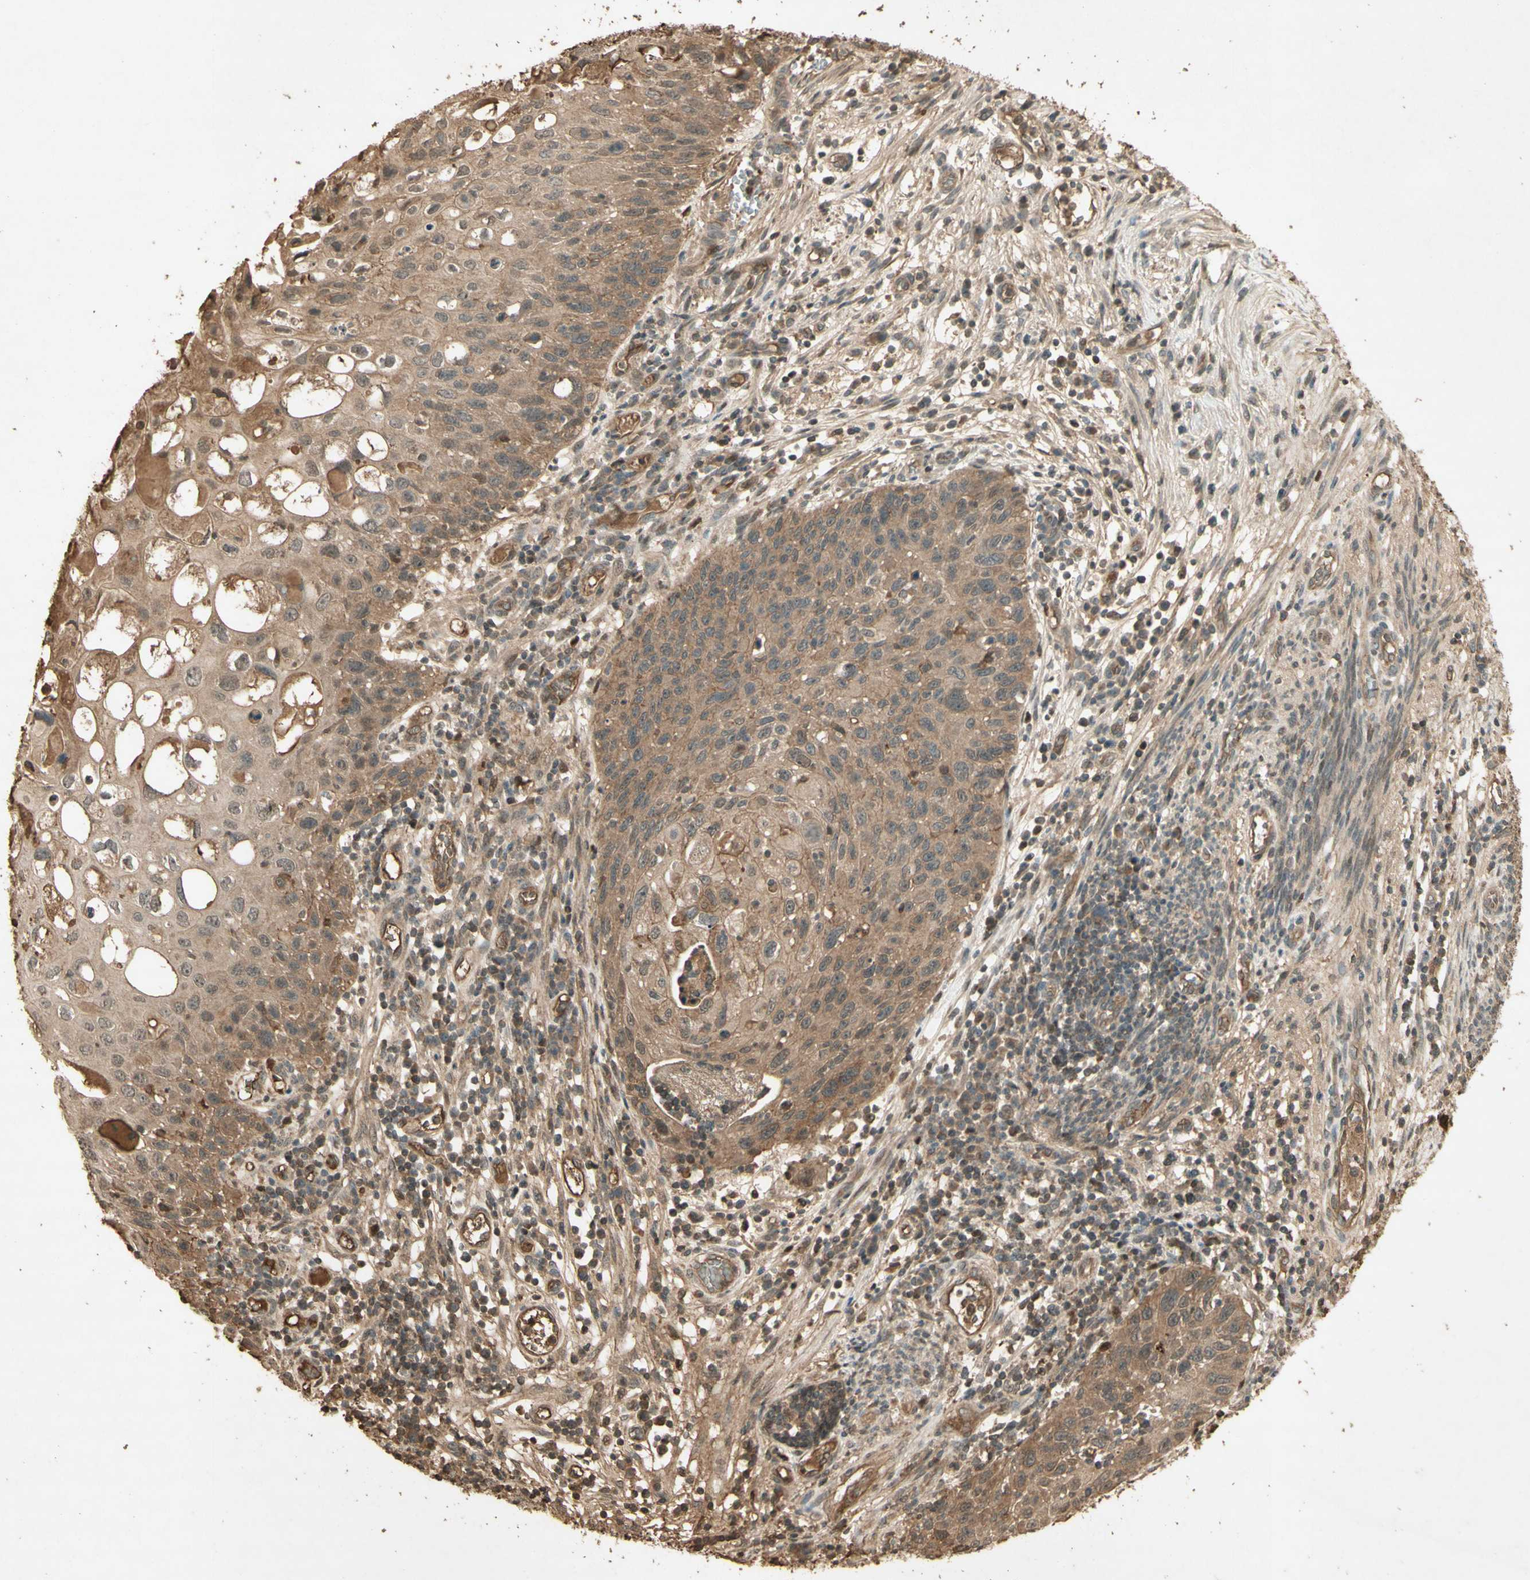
{"staining": {"intensity": "moderate", "quantity": ">75%", "location": "cytoplasmic/membranous"}, "tissue": "cervical cancer", "cell_type": "Tumor cells", "image_type": "cancer", "snomed": [{"axis": "morphology", "description": "Squamous cell carcinoma, NOS"}, {"axis": "topography", "description": "Cervix"}], "caption": "Immunohistochemical staining of cervical squamous cell carcinoma reveals medium levels of moderate cytoplasmic/membranous expression in approximately >75% of tumor cells. (DAB (3,3'-diaminobenzidine) = brown stain, brightfield microscopy at high magnification).", "gene": "SMAD9", "patient": {"sex": "female", "age": 70}}